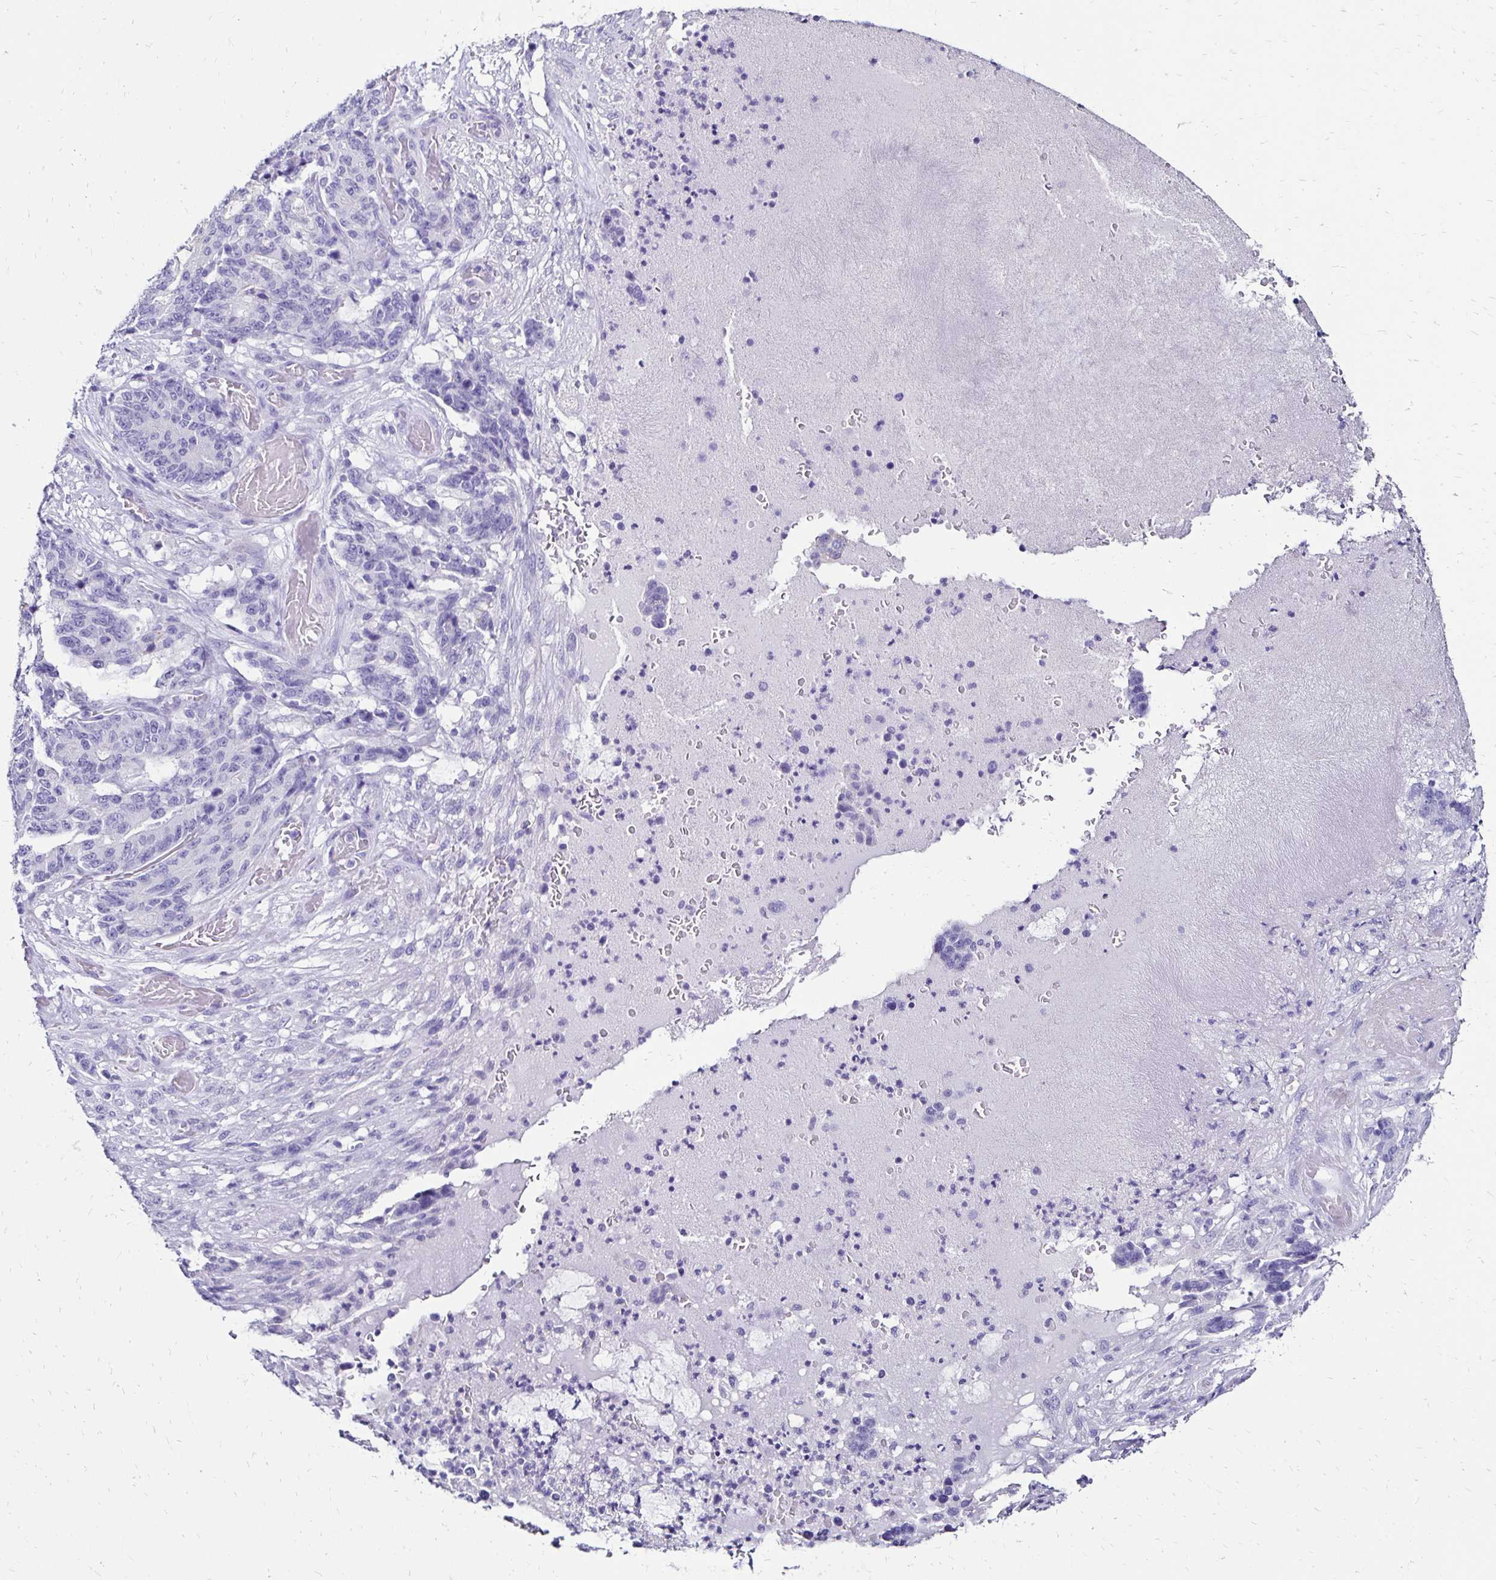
{"staining": {"intensity": "negative", "quantity": "none", "location": "none"}, "tissue": "stomach cancer", "cell_type": "Tumor cells", "image_type": "cancer", "snomed": [{"axis": "morphology", "description": "Normal tissue, NOS"}, {"axis": "morphology", "description": "Adenocarcinoma, NOS"}, {"axis": "topography", "description": "Stomach"}], "caption": "High power microscopy photomicrograph of an immunohistochemistry (IHC) photomicrograph of stomach adenocarcinoma, revealing no significant expression in tumor cells.", "gene": "KCNT1", "patient": {"sex": "female", "age": 64}}